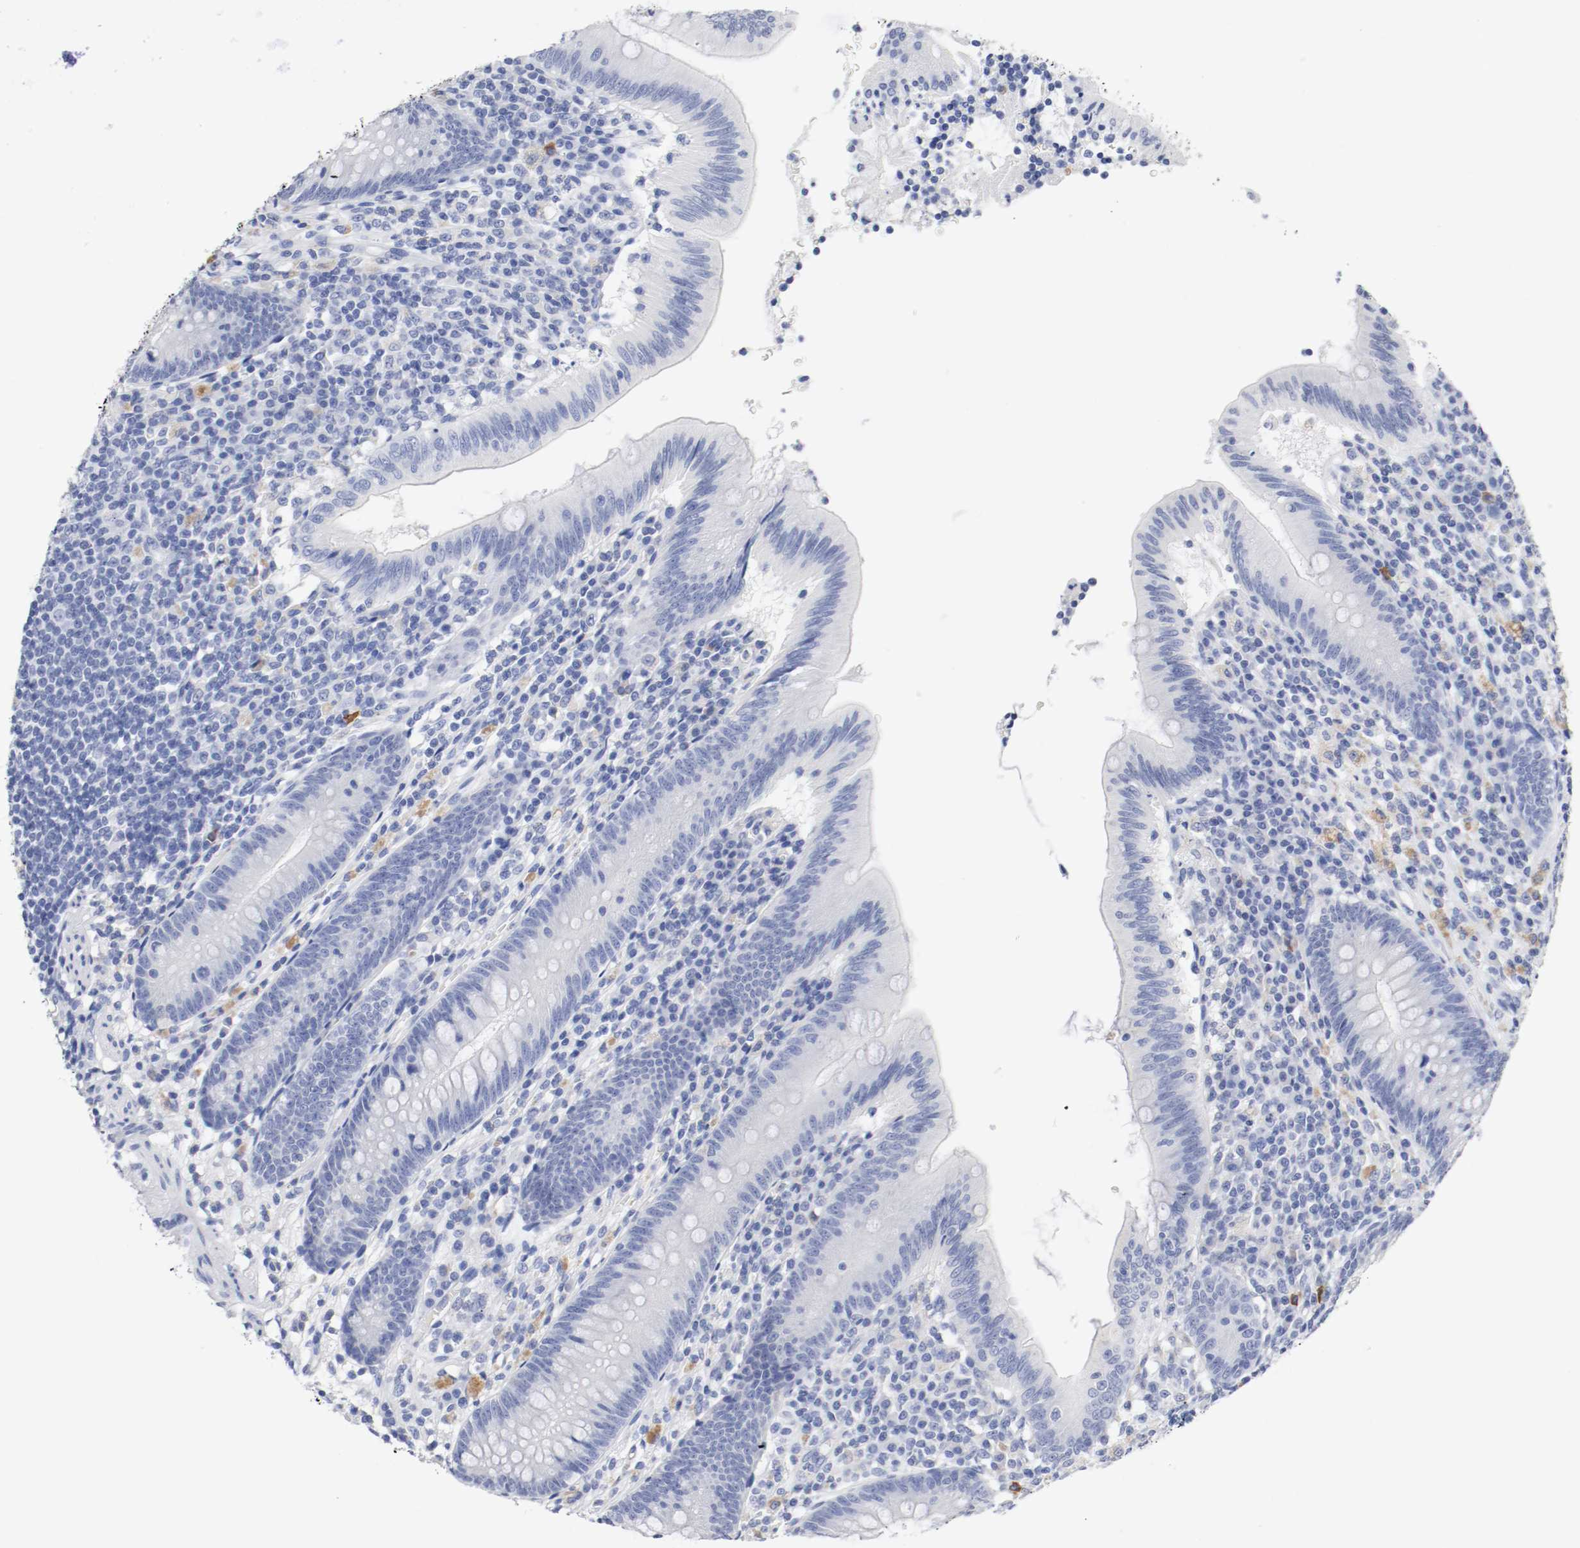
{"staining": {"intensity": "negative", "quantity": "none", "location": "none"}, "tissue": "appendix", "cell_type": "Glandular cells", "image_type": "normal", "snomed": [{"axis": "morphology", "description": "Normal tissue, NOS"}, {"axis": "morphology", "description": "Inflammation, NOS"}, {"axis": "topography", "description": "Appendix"}], "caption": "High magnification brightfield microscopy of unremarkable appendix stained with DAB (brown) and counterstained with hematoxylin (blue): glandular cells show no significant positivity. Brightfield microscopy of immunohistochemistry stained with DAB (3,3'-diaminobenzidine) (brown) and hematoxylin (blue), captured at high magnification.", "gene": "GAD1", "patient": {"sex": "male", "age": 46}}